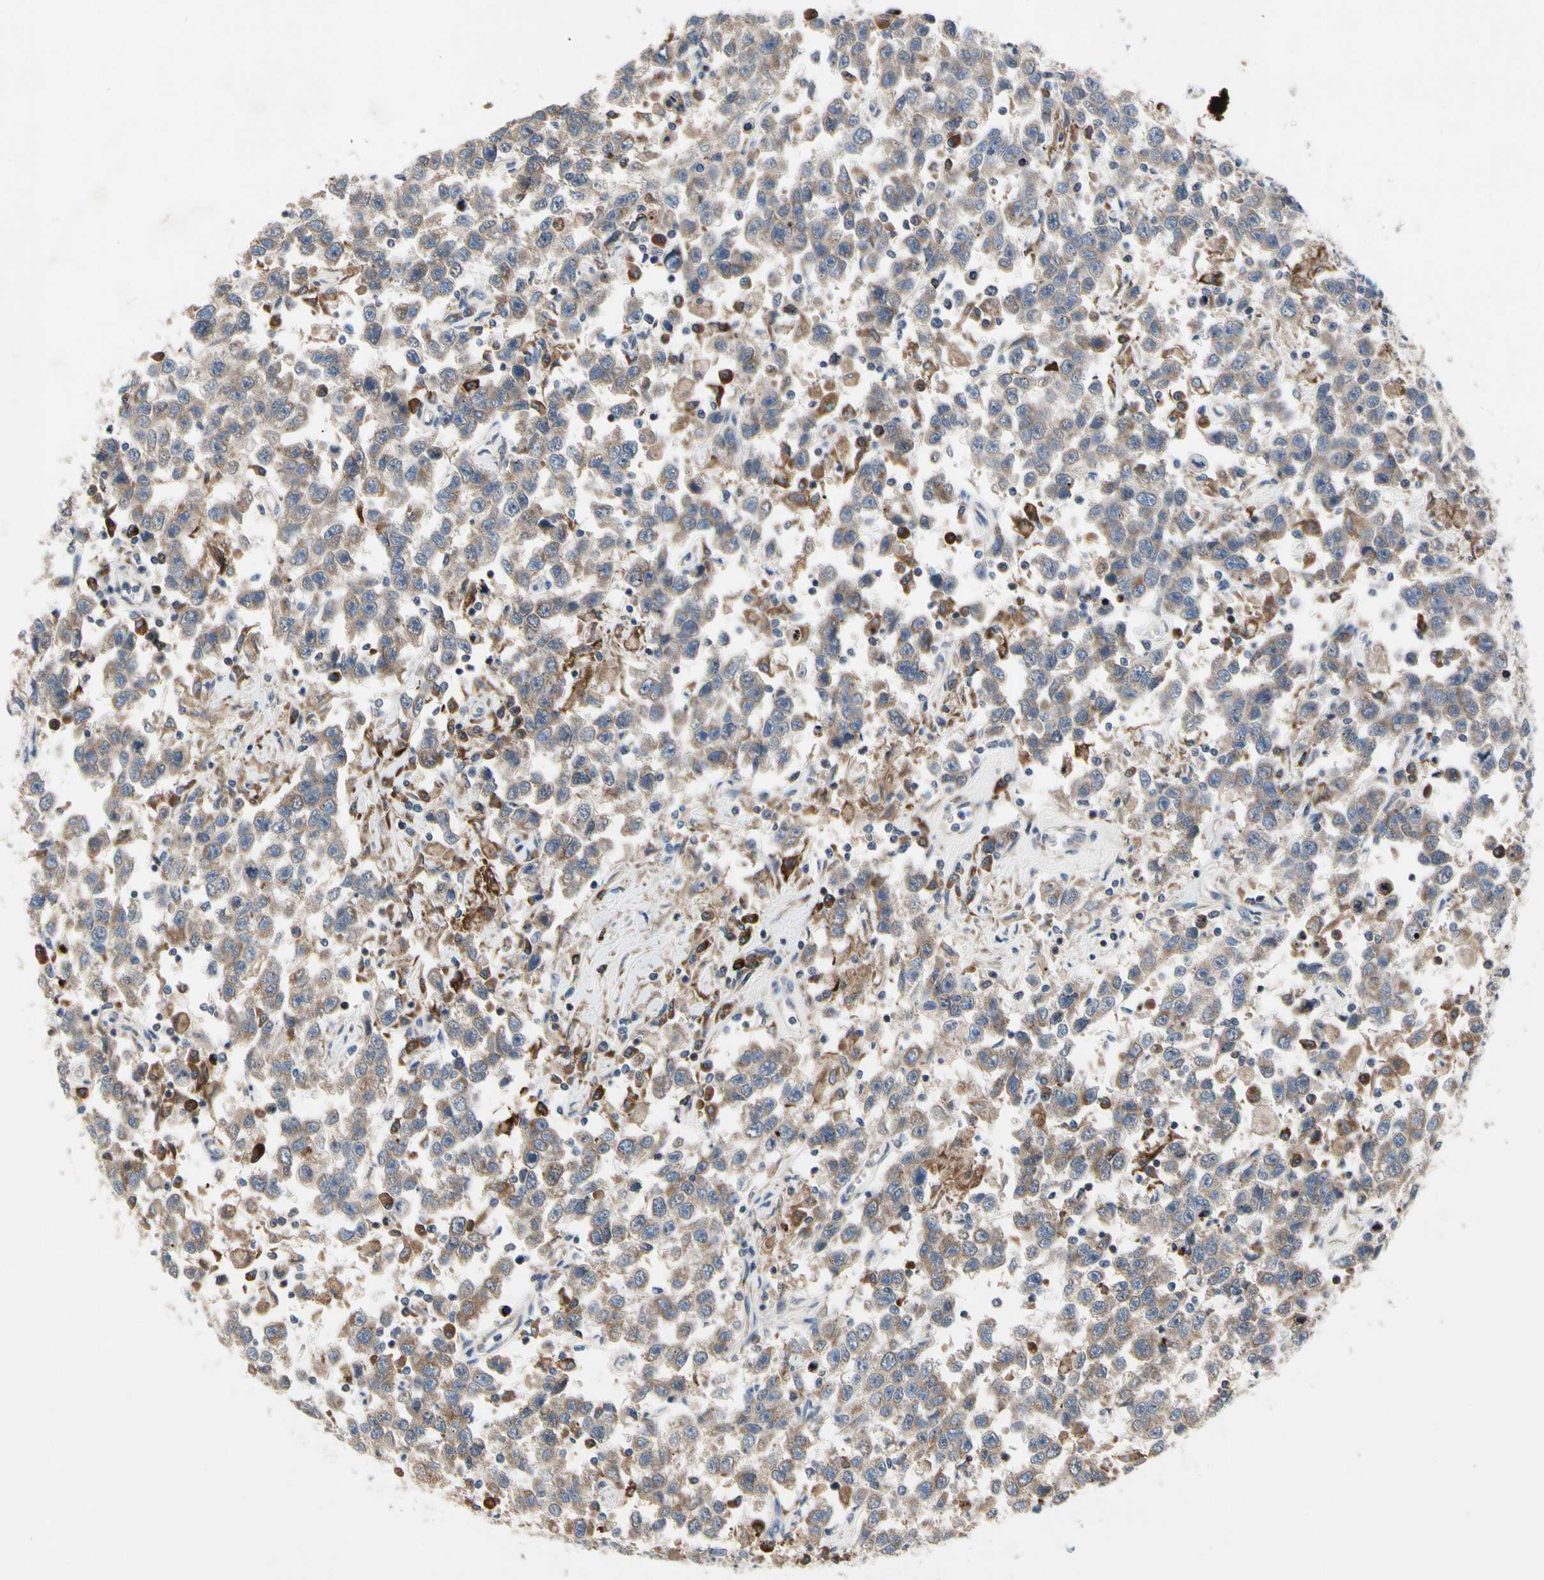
{"staining": {"intensity": "weak", "quantity": ">75%", "location": "cytoplasmic/membranous"}, "tissue": "testis cancer", "cell_type": "Tumor cells", "image_type": "cancer", "snomed": [{"axis": "morphology", "description": "Seminoma, NOS"}, {"axis": "topography", "description": "Testis"}], "caption": "IHC staining of testis cancer, which exhibits low levels of weak cytoplasmic/membranous expression in about >75% of tumor cells indicating weak cytoplasmic/membranous protein staining. The staining was performed using DAB (3,3'-diaminobenzidine) (brown) for protein detection and nuclei were counterstained in hematoxylin (blue).", "gene": "MMEL1", "patient": {"sex": "male", "age": 41}}